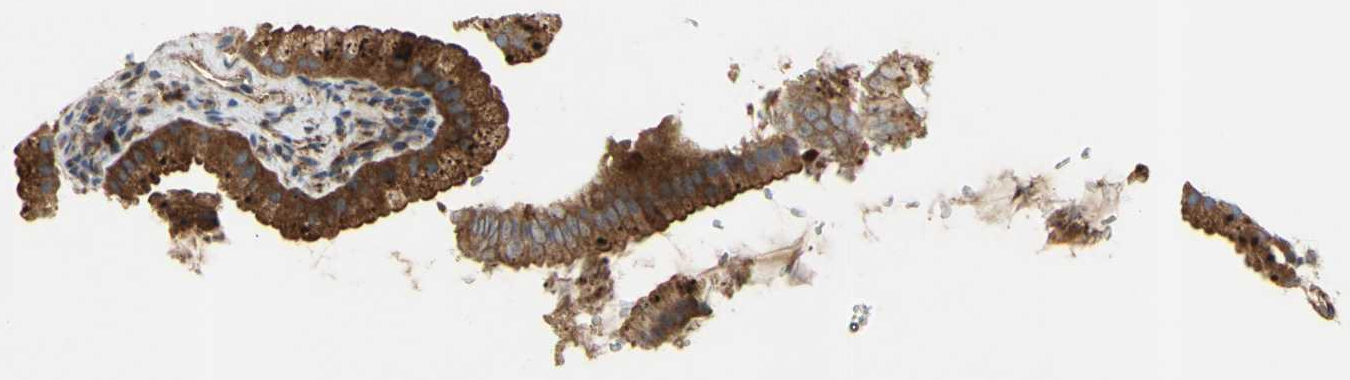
{"staining": {"intensity": "strong", "quantity": ">75%", "location": "cytoplasmic/membranous"}, "tissue": "gallbladder", "cell_type": "Glandular cells", "image_type": "normal", "snomed": [{"axis": "morphology", "description": "Normal tissue, NOS"}, {"axis": "topography", "description": "Gallbladder"}], "caption": "High-power microscopy captured an immunohistochemistry photomicrograph of normal gallbladder, revealing strong cytoplasmic/membranous staining in about >75% of glandular cells.", "gene": "TUBG2", "patient": {"sex": "female", "age": 64}}